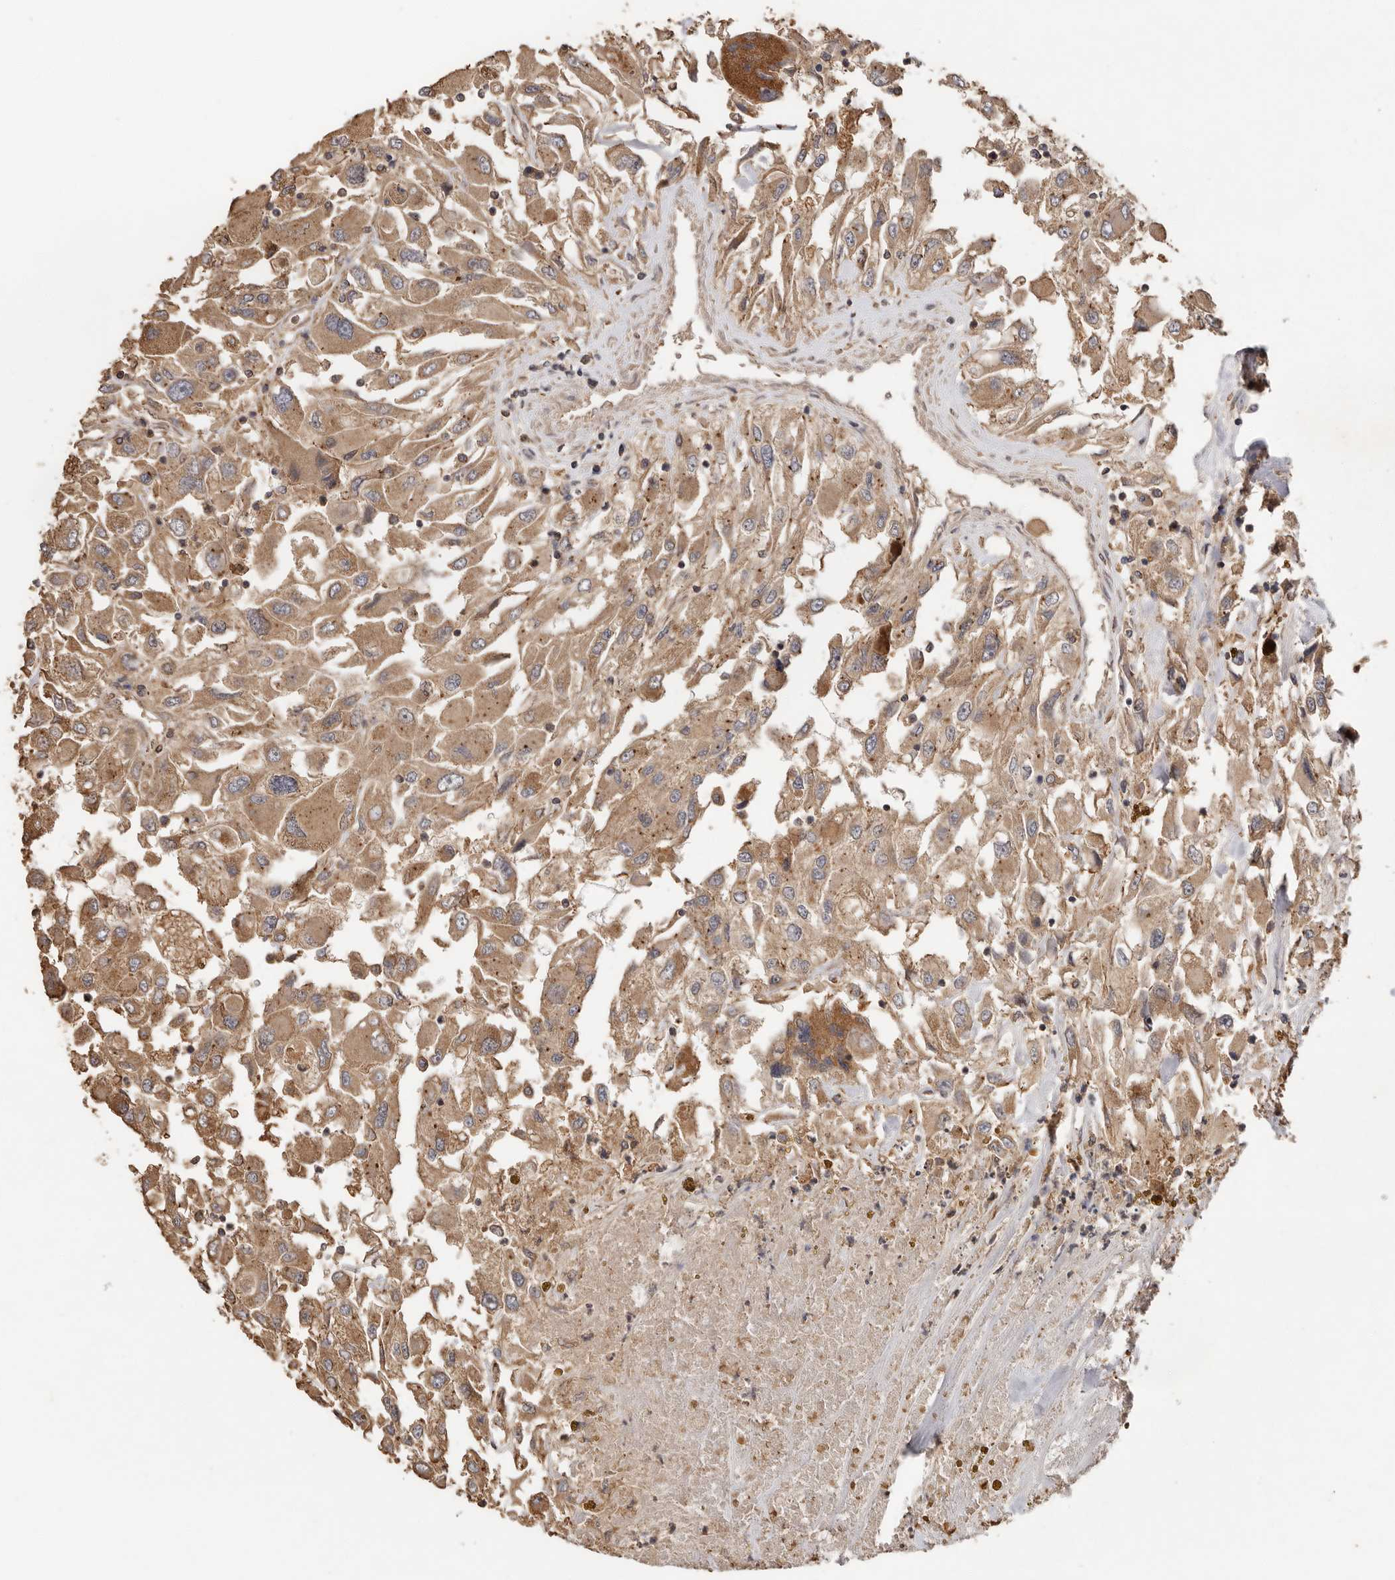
{"staining": {"intensity": "moderate", "quantity": ">75%", "location": "cytoplasmic/membranous"}, "tissue": "renal cancer", "cell_type": "Tumor cells", "image_type": "cancer", "snomed": [{"axis": "morphology", "description": "Adenocarcinoma, NOS"}, {"axis": "topography", "description": "Kidney"}], "caption": "Adenocarcinoma (renal) was stained to show a protein in brown. There is medium levels of moderate cytoplasmic/membranous staining in about >75% of tumor cells. (IHC, brightfield microscopy, high magnification).", "gene": "RWDD1", "patient": {"sex": "female", "age": 52}}